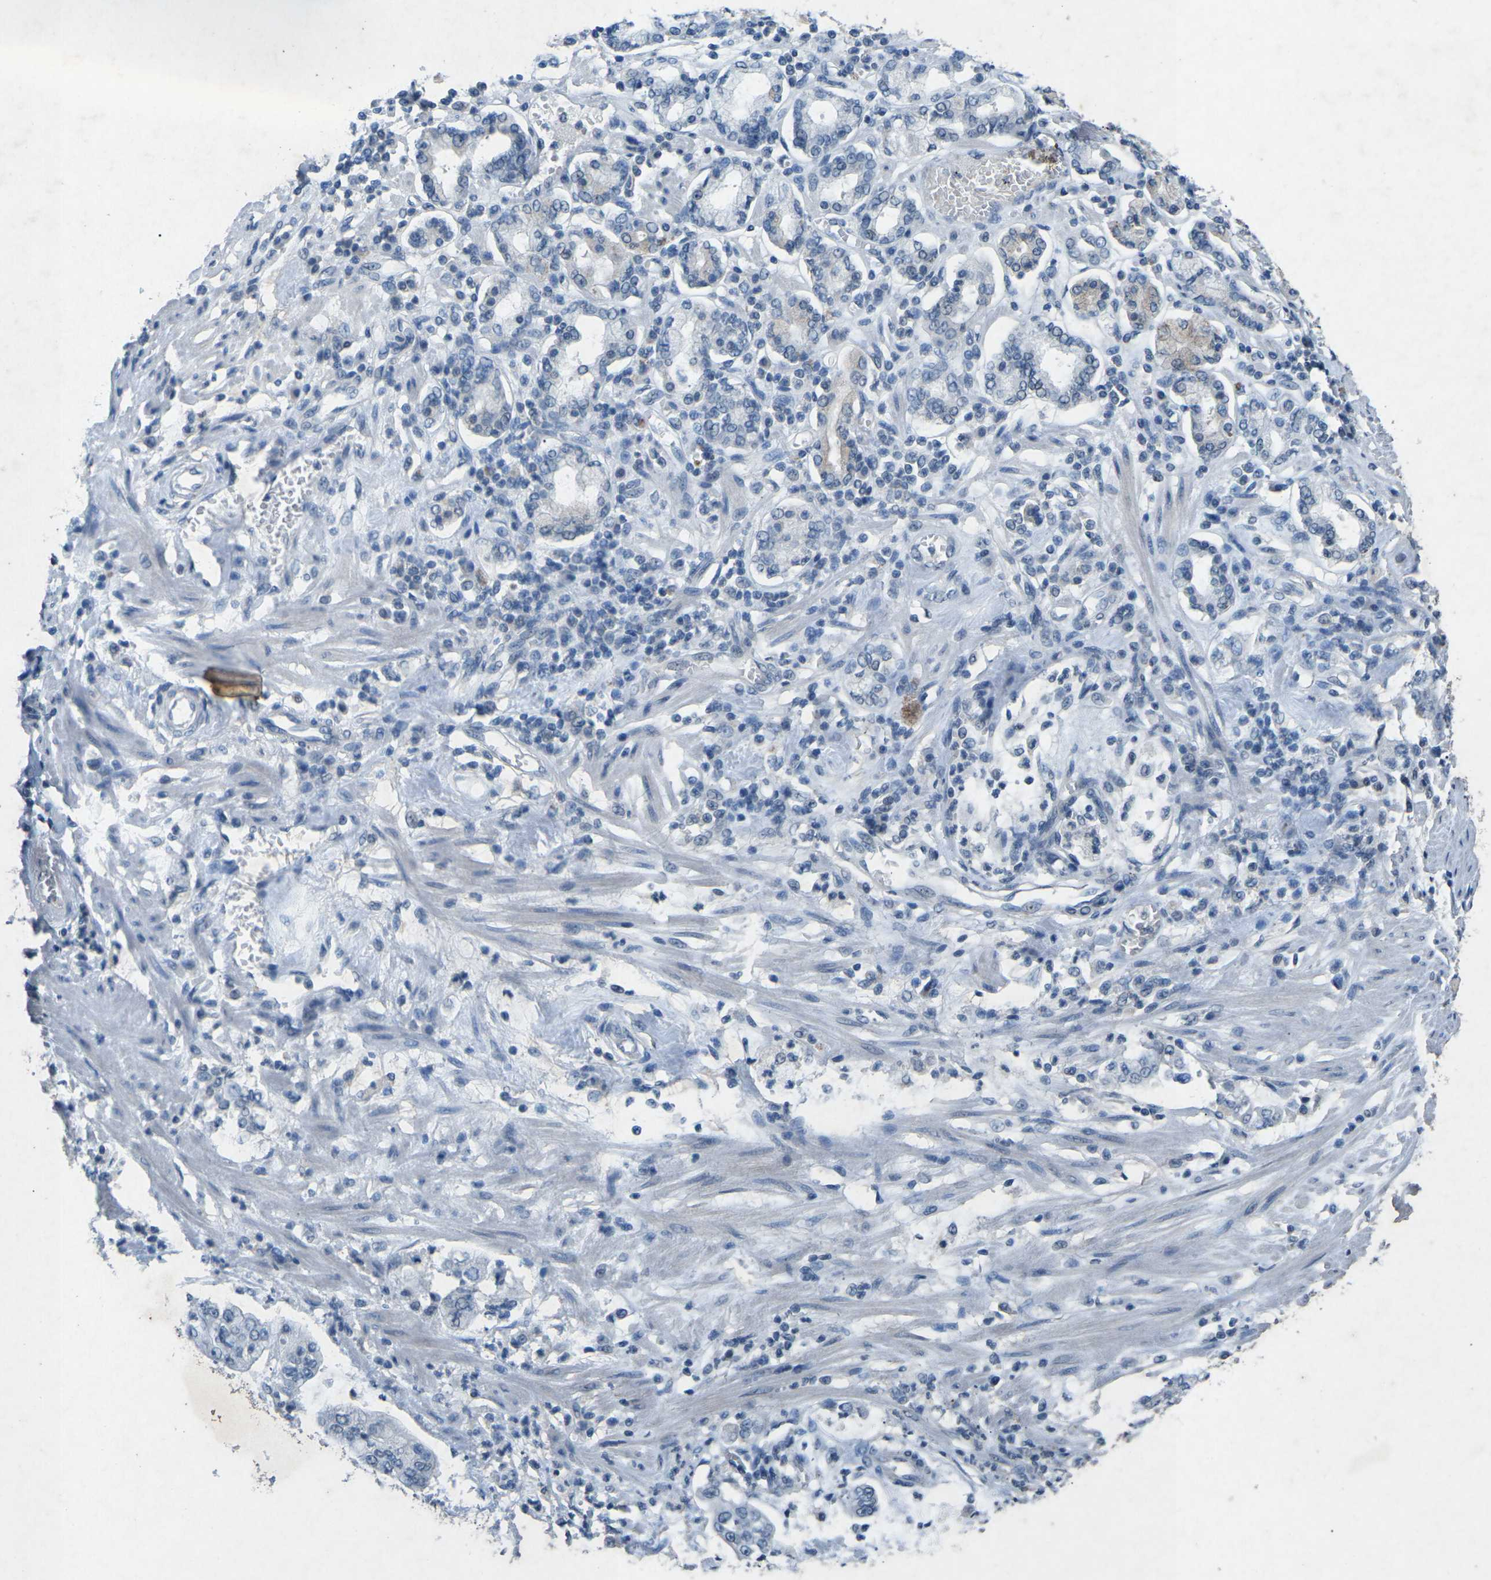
{"staining": {"intensity": "negative", "quantity": "none", "location": "none"}, "tissue": "stomach cancer", "cell_type": "Tumor cells", "image_type": "cancer", "snomed": [{"axis": "morphology", "description": "Adenocarcinoma, NOS"}, {"axis": "topography", "description": "Stomach"}], "caption": "There is no significant positivity in tumor cells of stomach adenocarcinoma.", "gene": "A1BG", "patient": {"sex": "male", "age": 76}}